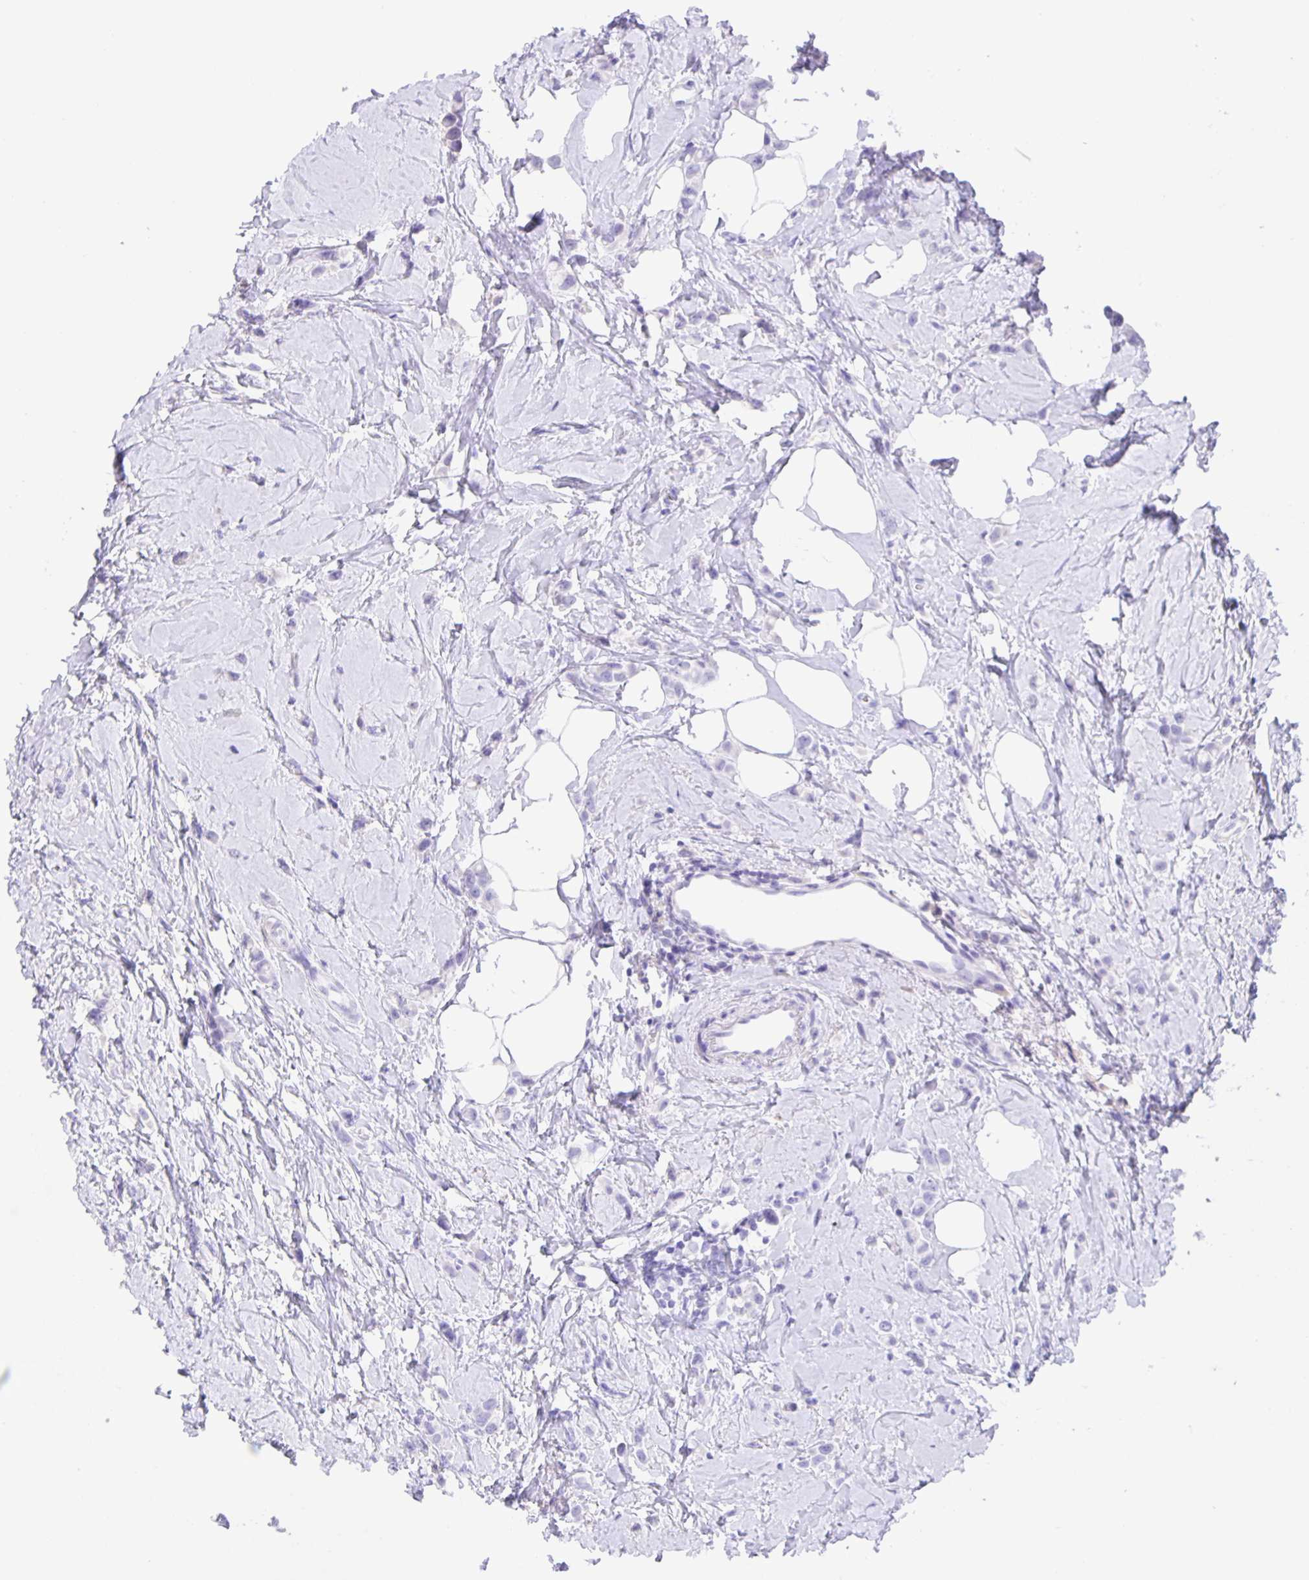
{"staining": {"intensity": "negative", "quantity": "none", "location": "none"}, "tissue": "breast cancer", "cell_type": "Tumor cells", "image_type": "cancer", "snomed": [{"axis": "morphology", "description": "Lobular carcinoma"}, {"axis": "topography", "description": "Breast"}], "caption": "This is an immunohistochemistry (IHC) micrograph of breast cancer. There is no positivity in tumor cells.", "gene": "GUCA2A", "patient": {"sex": "female", "age": 66}}